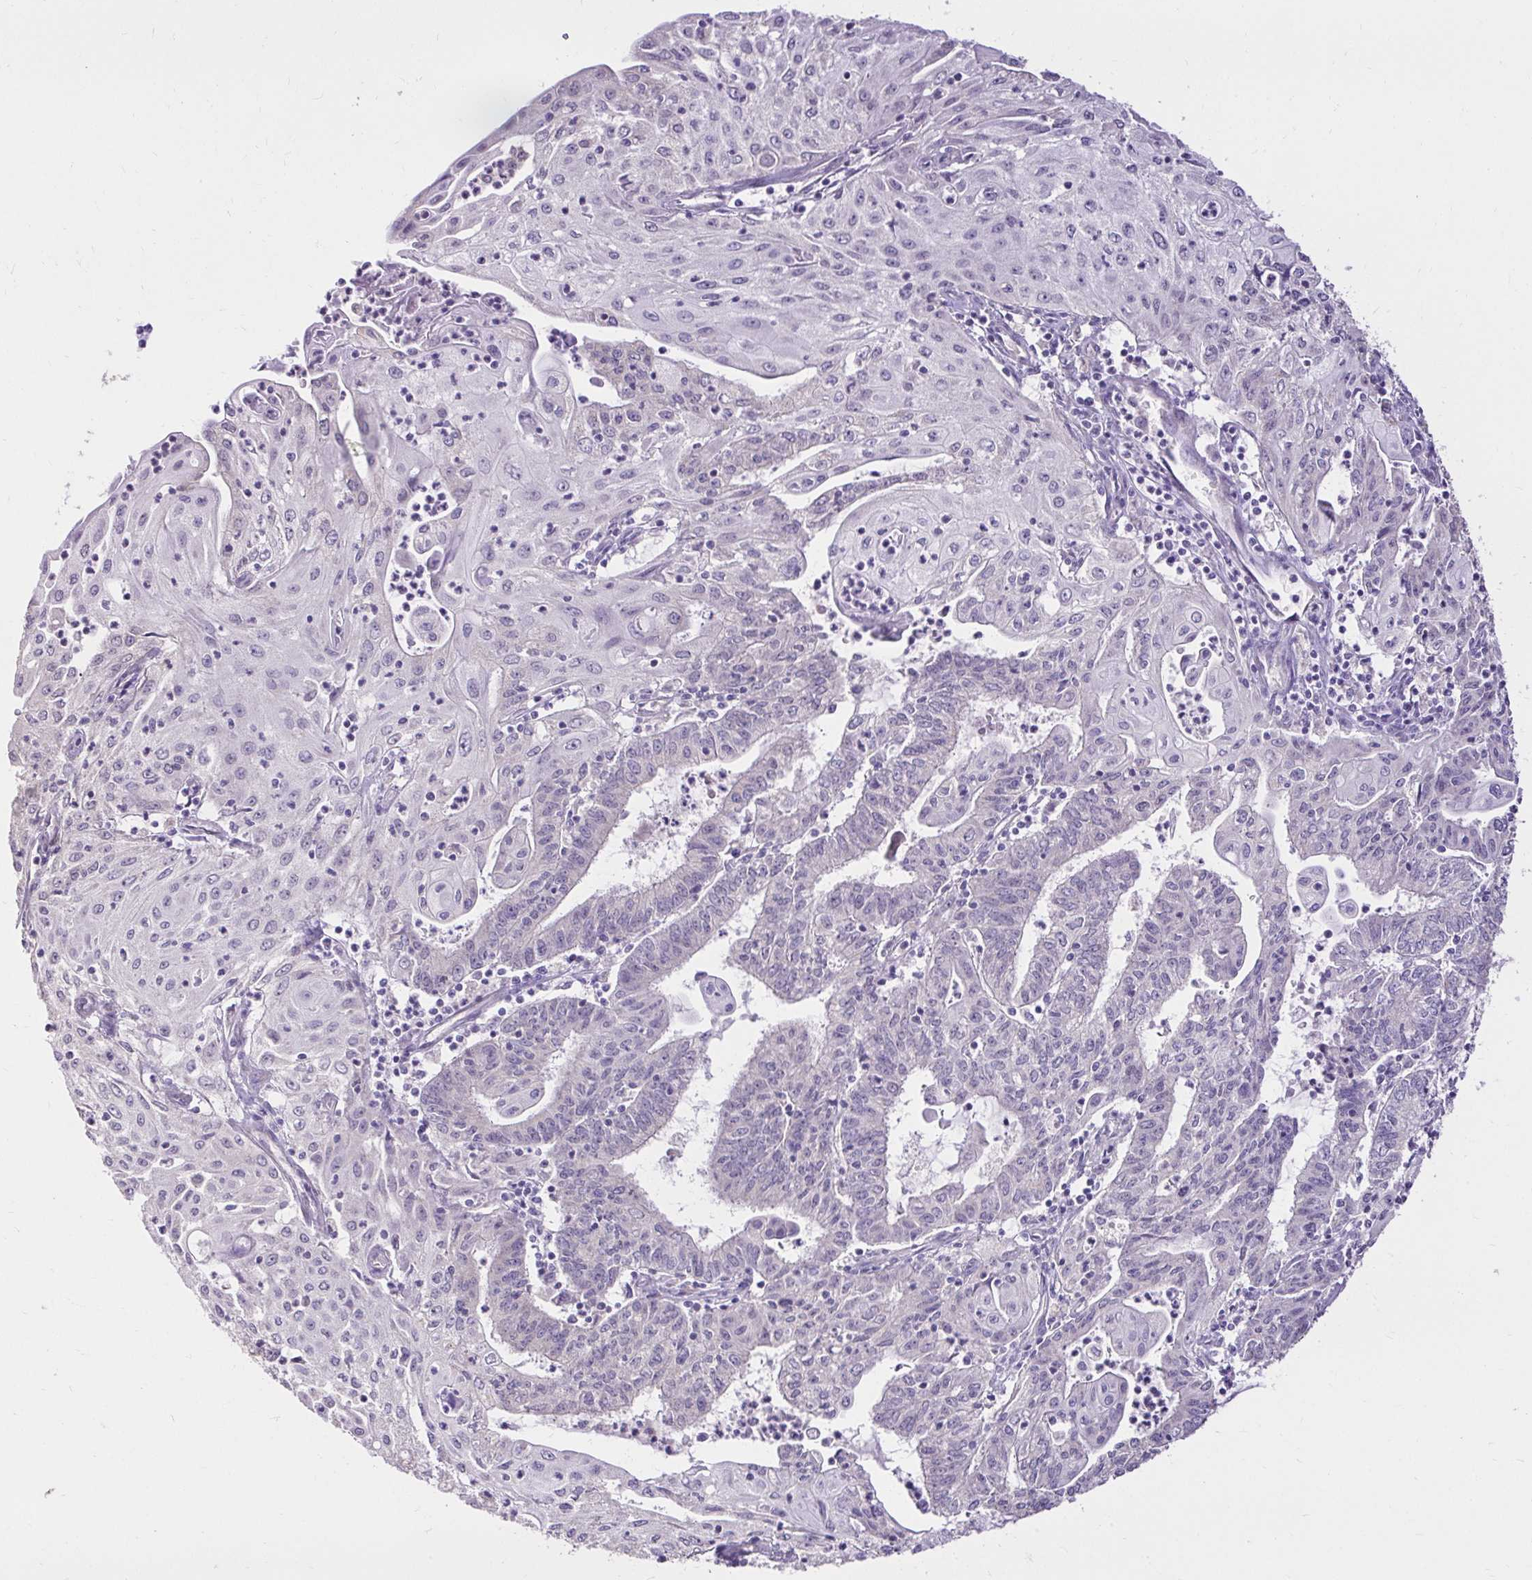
{"staining": {"intensity": "negative", "quantity": "none", "location": "none"}, "tissue": "endometrial cancer", "cell_type": "Tumor cells", "image_type": "cancer", "snomed": [{"axis": "morphology", "description": "Adenocarcinoma, NOS"}, {"axis": "topography", "description": "Endometrium"}], "caption": "Protein analysis of endometrial cancer (adenocarcinoma) shows no significant staining in tumor cells.", "gene": "KIAA1210", "patient": {"sex": "female", "age": 61}}